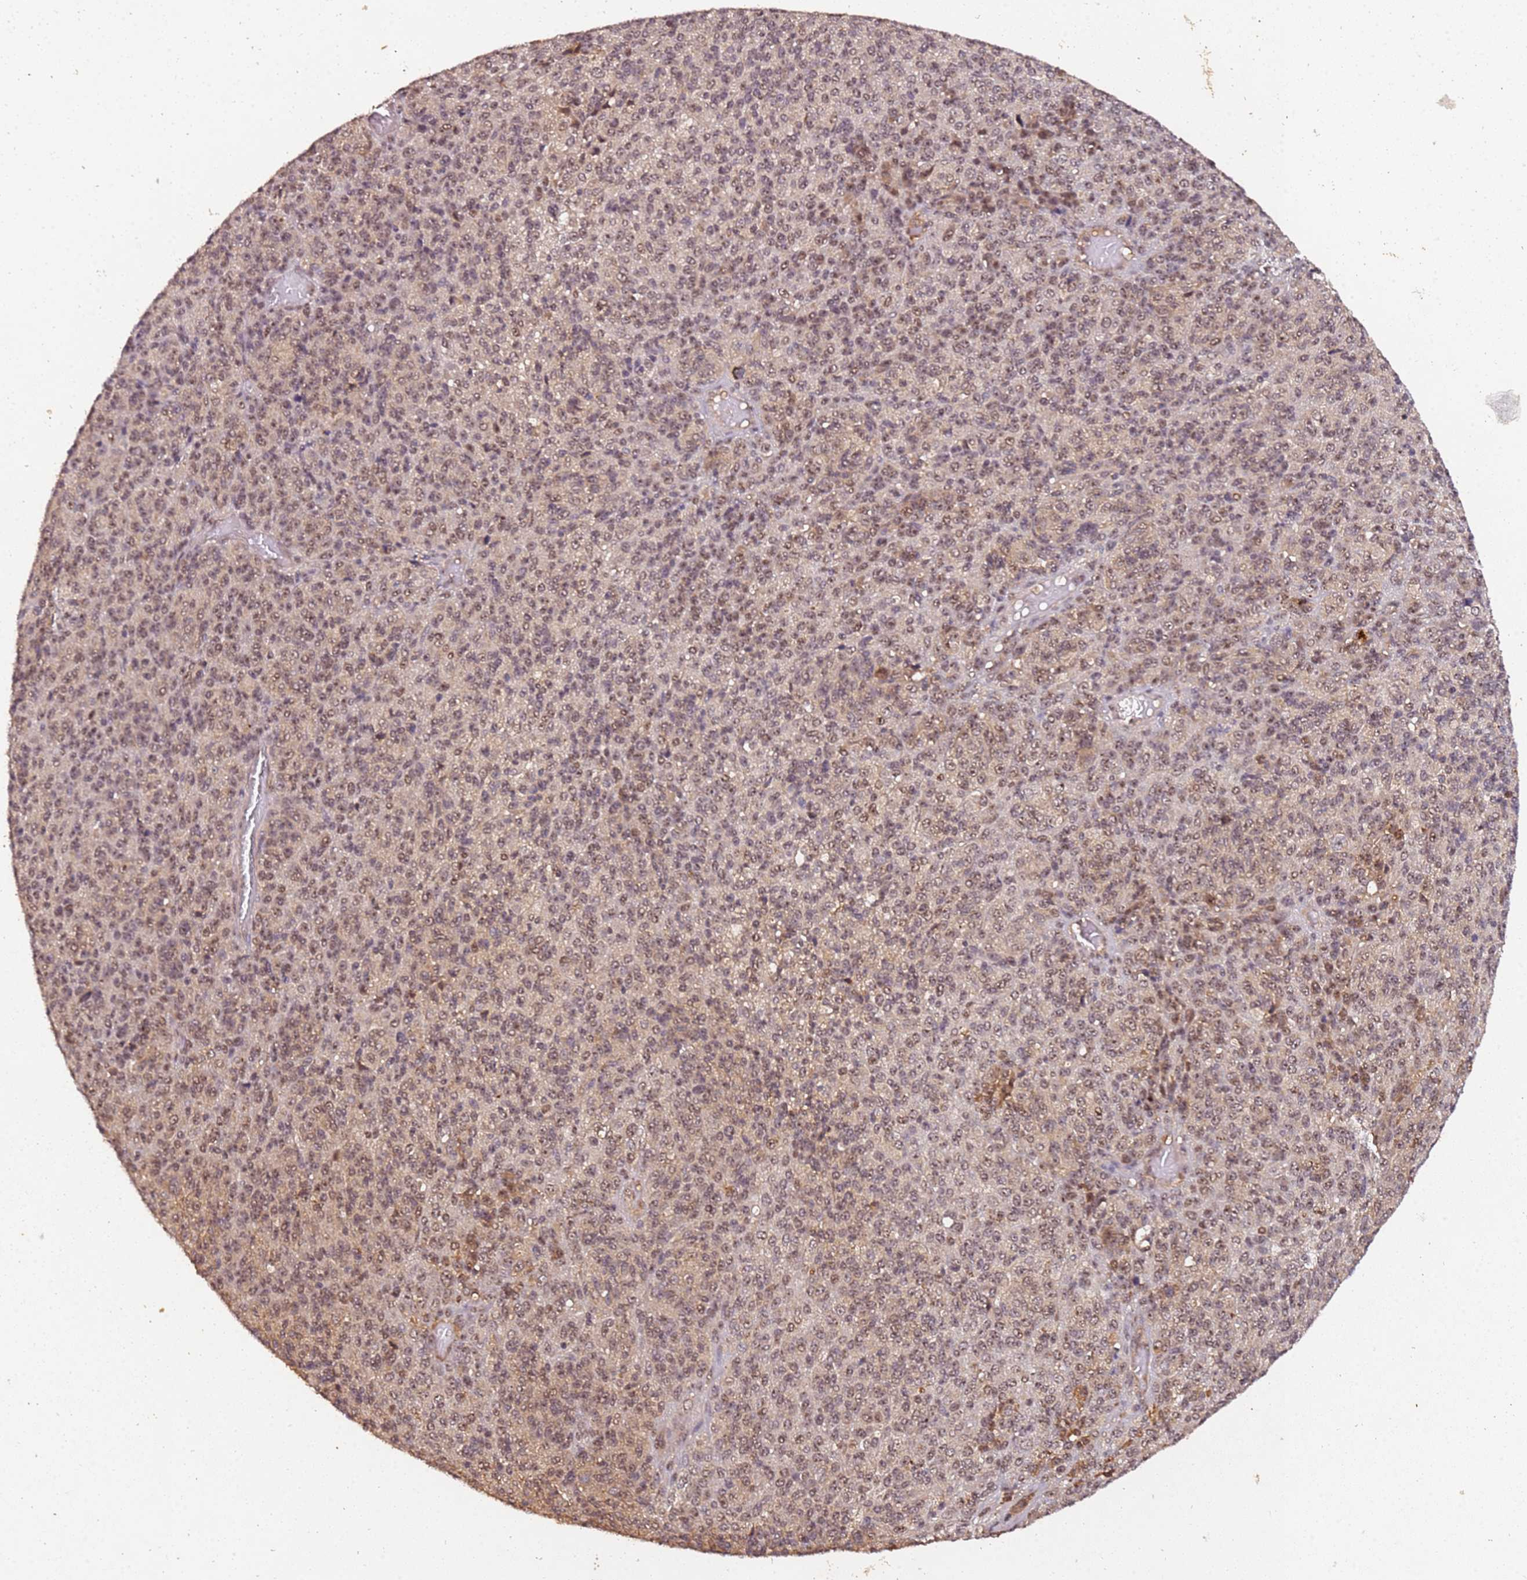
{"staining": {"intensity": "moderate", "quantity": "25%-75%", "location": "nuclear"}, "tissue": "melanoma", "cell_type": "Tumor cells", "image_type": "cancer", "snomed": [{"axis": "morphology", "description": "Malignant melanoma, Metastatic site"}, {"axis": "topography", "description": "Brain"}], "caption": "A high-resolution histopathology image shows immunohistochemistry (IHC) staining of malignant melanoma (metastatic site), which reveals moderate nuclear staining in about 25%-75% of tumor cells.", "gene": "COL1A2", "patient": {"sex": "female", "age": 56}}